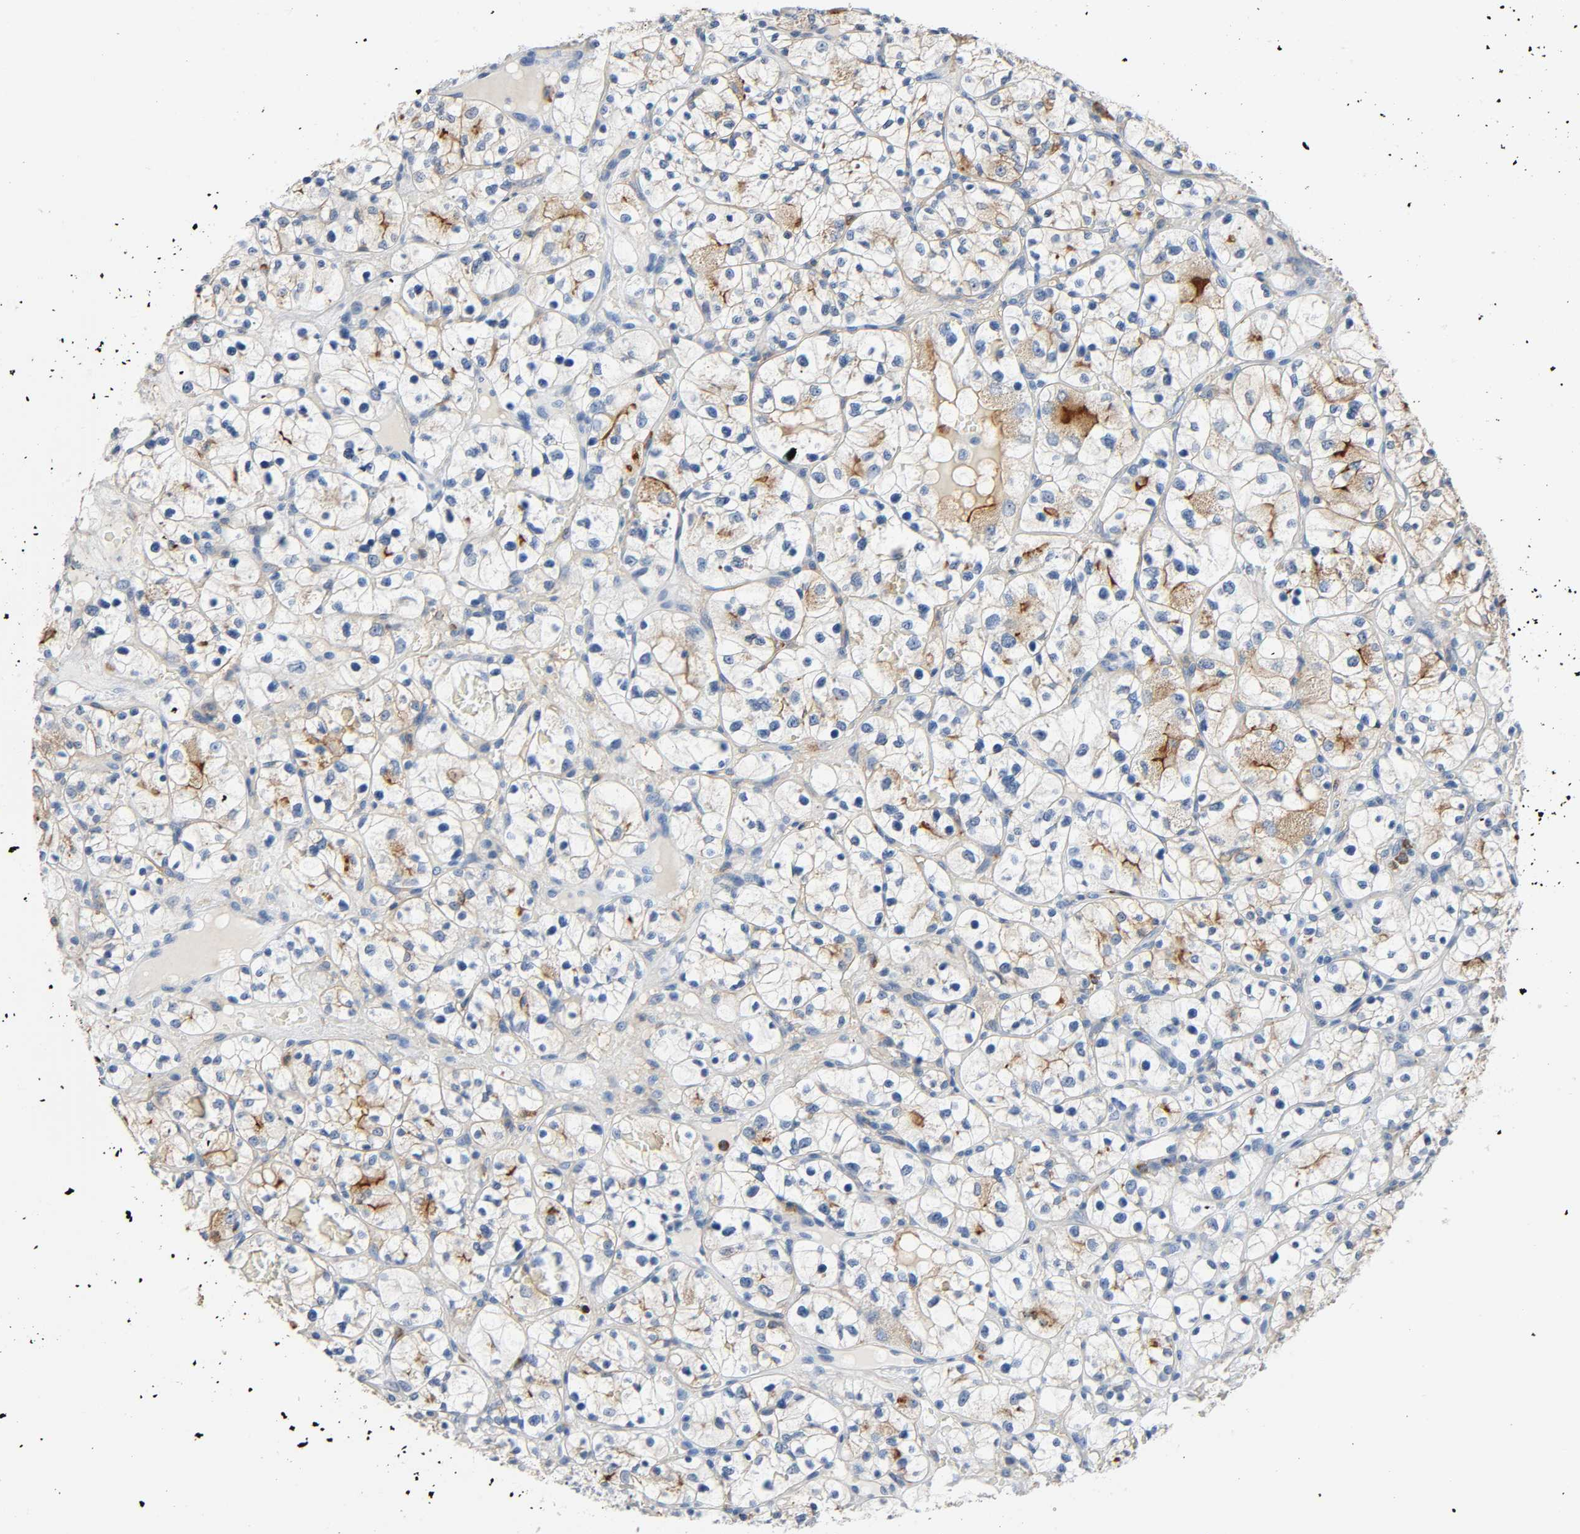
{"staining": {"intensity": "moderate", "quantity": "<25%", "location": "cytoplasmic/membranous"}, "tissue": "renal cancer", "cell_type": "Tumor cells", "image_type": "cancer", "snomed": [{"axis": "morphology", "description": "Adenocarcinoma, NOS"}, {"axis": "topography", "description": "Kidney"}], "caption": "Immunohistochemistry (IHC) of human renal cancer (adenocarcinoma) exhibits low levels of moderate cytoplasmic/membranous positivity in about <25% of tumor cells.", "gene": "ANPEP", "patient": {"sex": "female", "age": 60}}